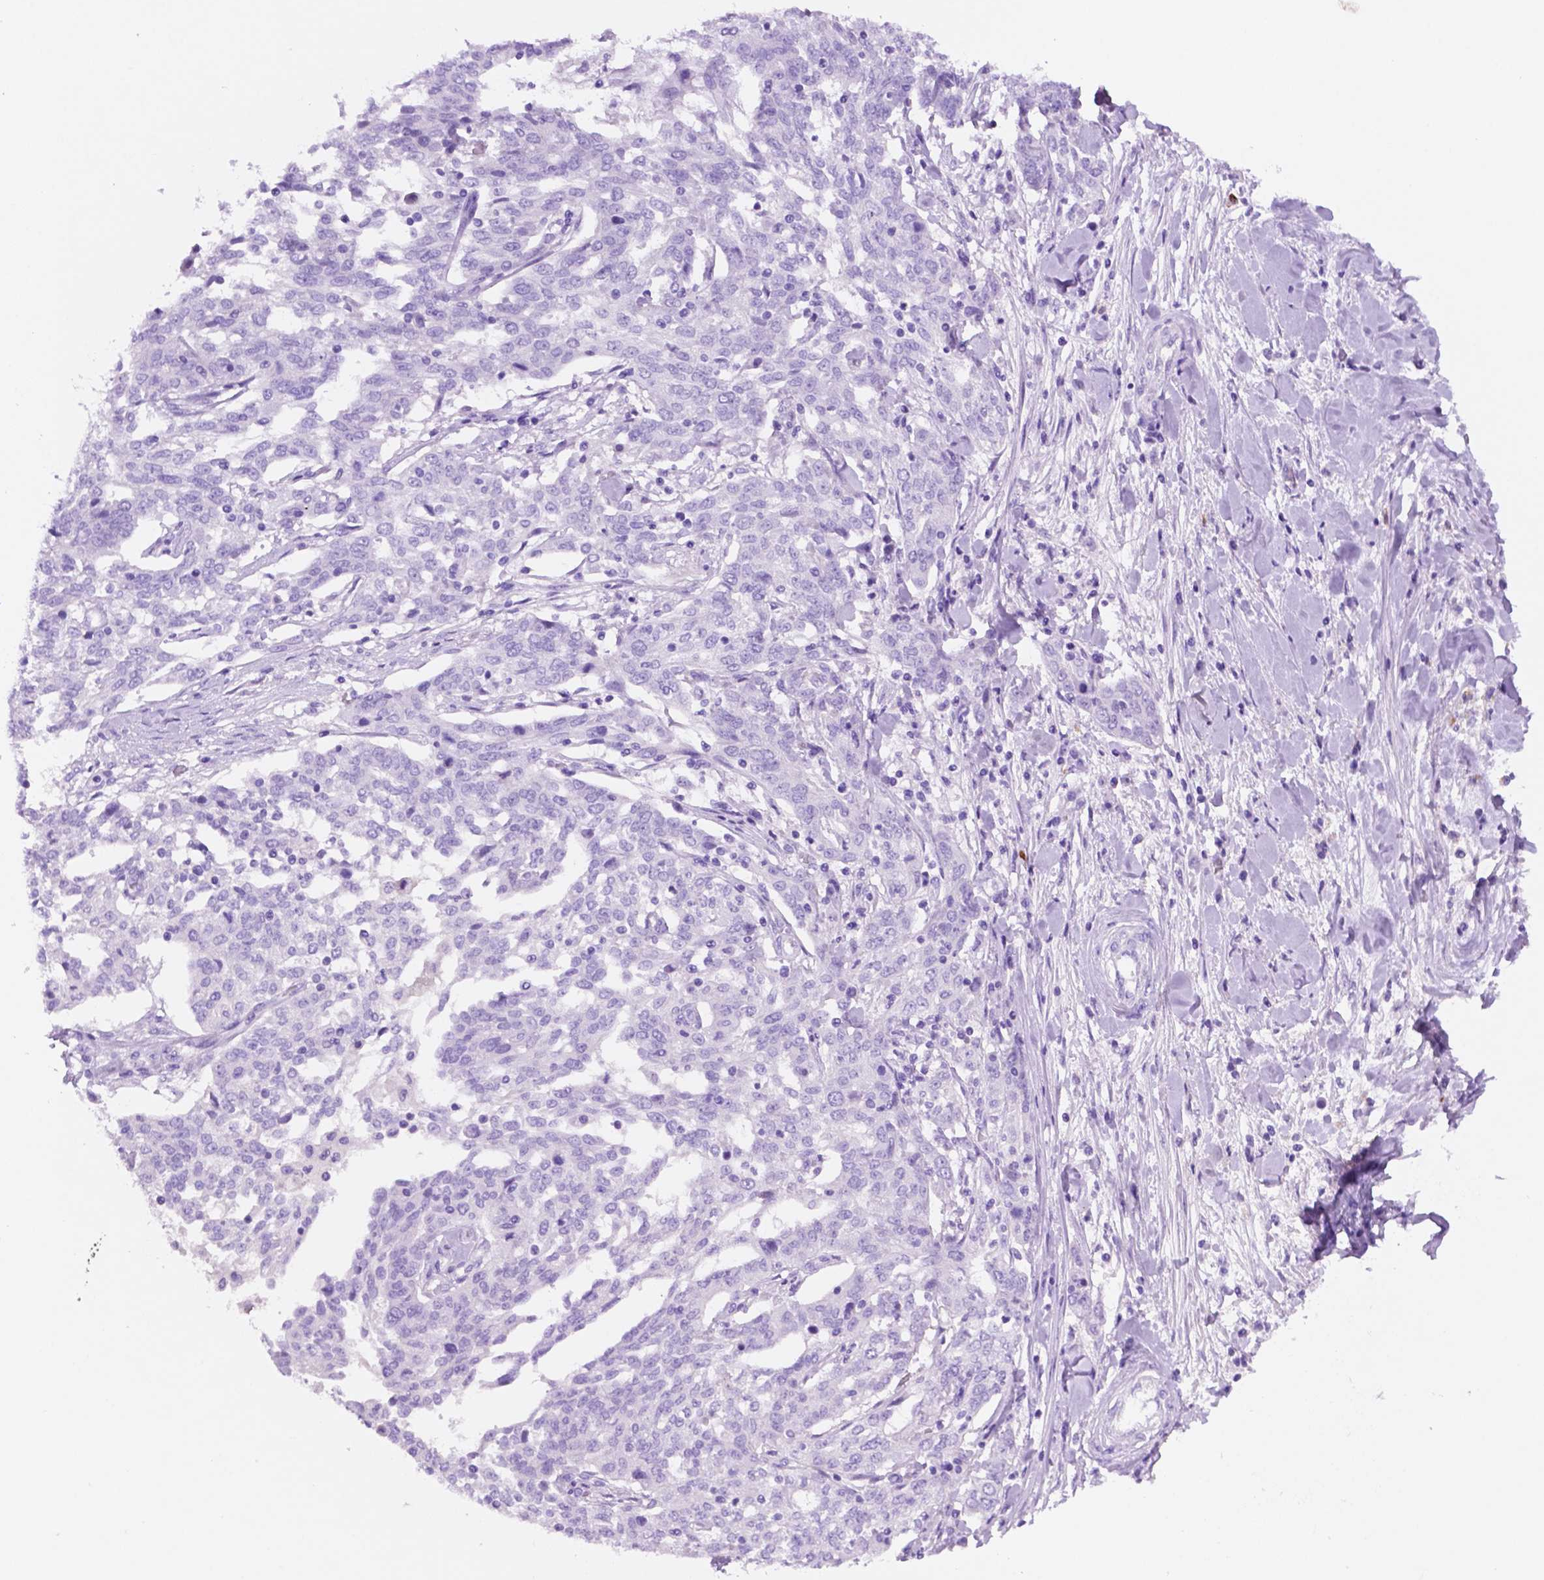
{"staining": {"intensity": "negative", "quantity": "none", "location": "none"}, "tissue": "ovarian cancer", "cell_type": "Tumor cells", "image_type": "cancer", "snomed": [{"axis": "morphology", "description": "Cystadenocarcinoma, serous, NOS"}, {"axis": "topography", "description": "Ovary"}], "caption": "Immunohistochemistry photomicrograph of human ovarian serous cystadenocarcinoma stained for a protein (brown), which displays no expression in tumor cells.", "gene": "FOXB2", "patient": {"sex": "female", "age": 67}}